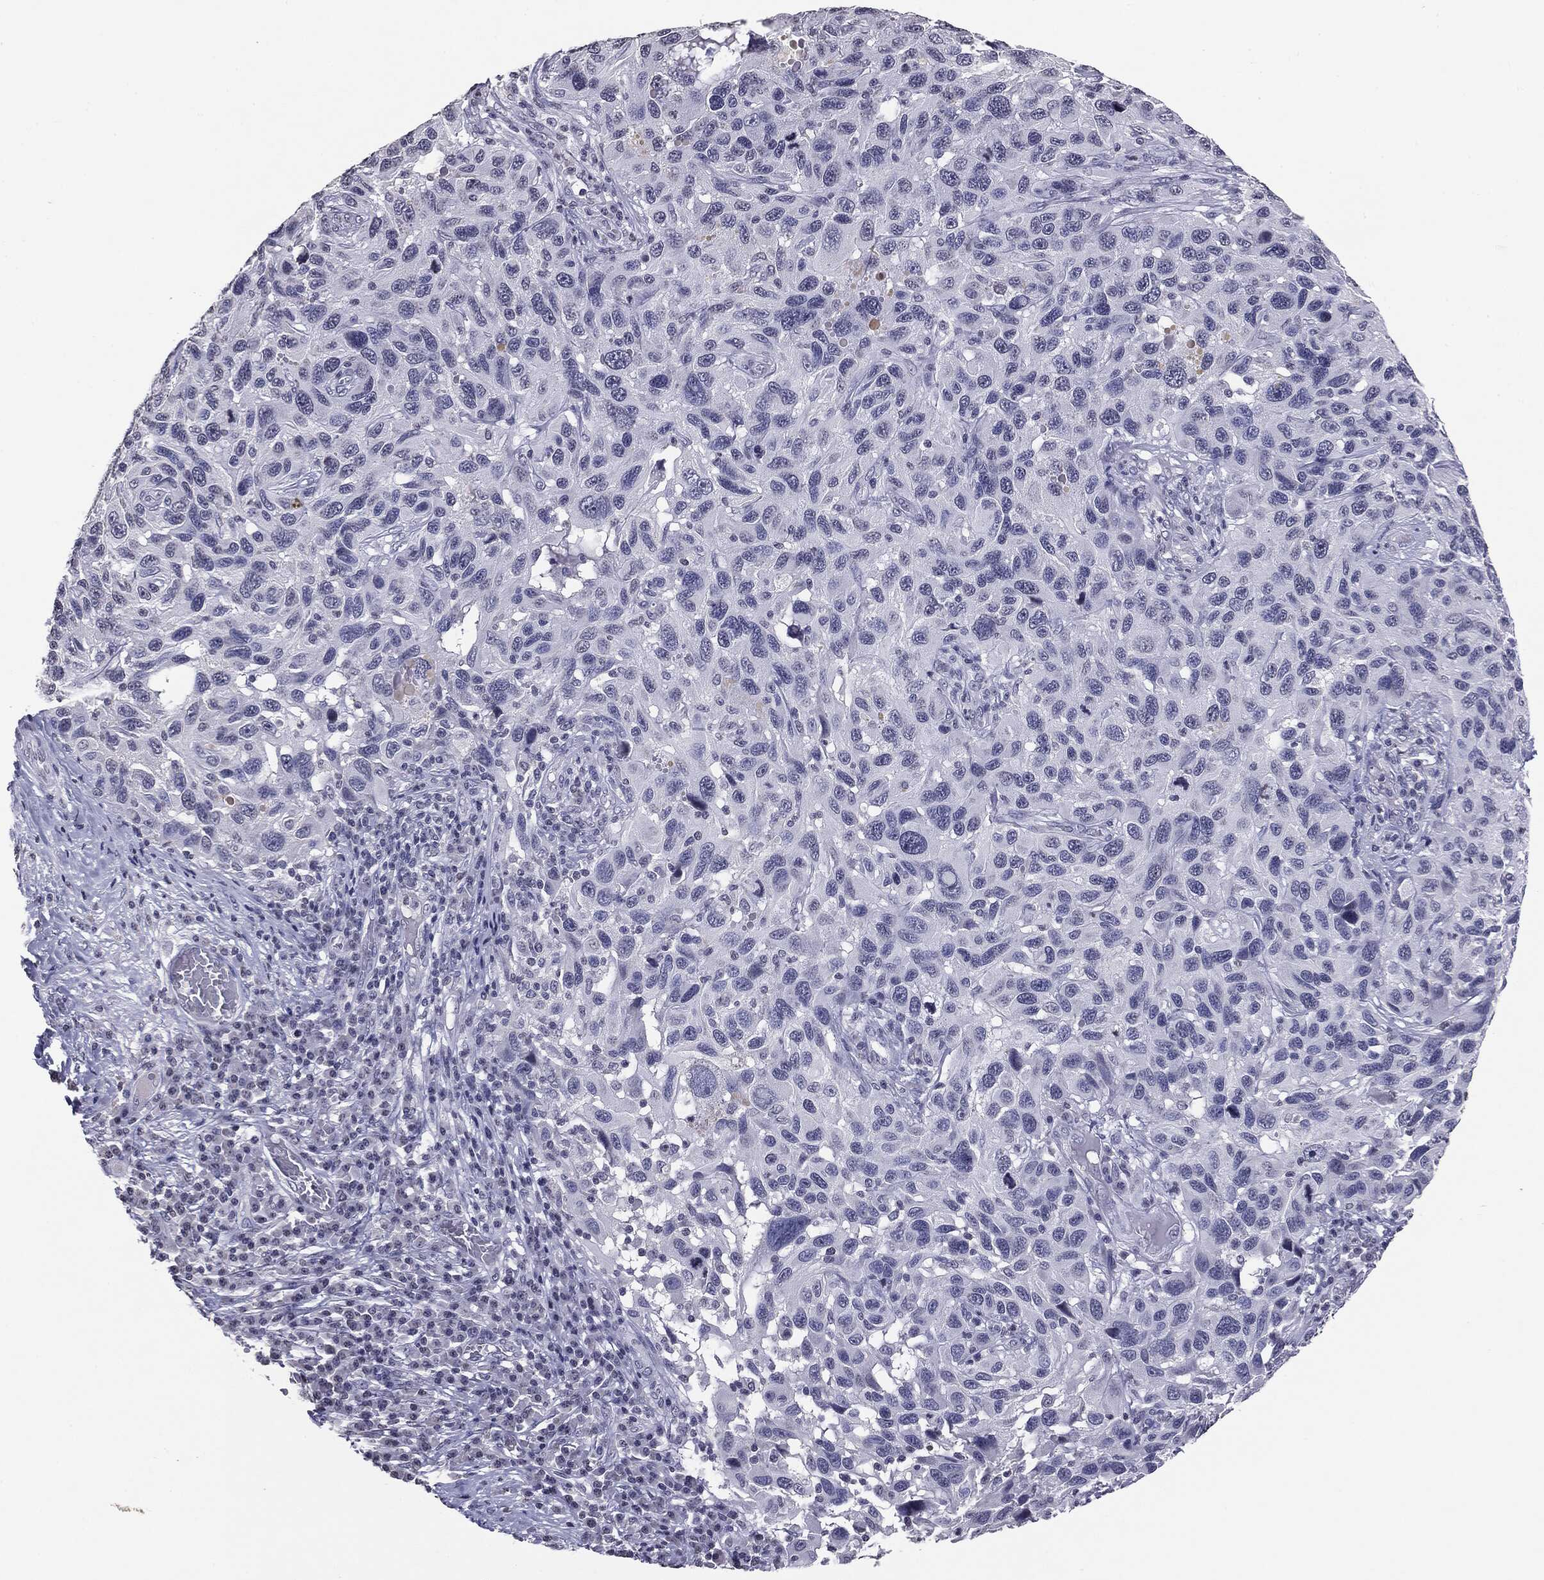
{"staining": {"intensity": "negative", "quantity": "none", "location": "none"}, "tissue": "melanoma", "cell_type": "Tumor cells", "image_type": "cancer", "snomed": [{"axis": "morphology", "description": "Malignant melanoma, NOS"}, {"axis": "topography", "description": "Skin"}], "caption": "An IHC micrograph of malignant melanoma is shown. There is no staining in tumor cells of malignant melanoma.", "gene": "SERPINB4", "patient": {"sex": "male", "age": 53}}